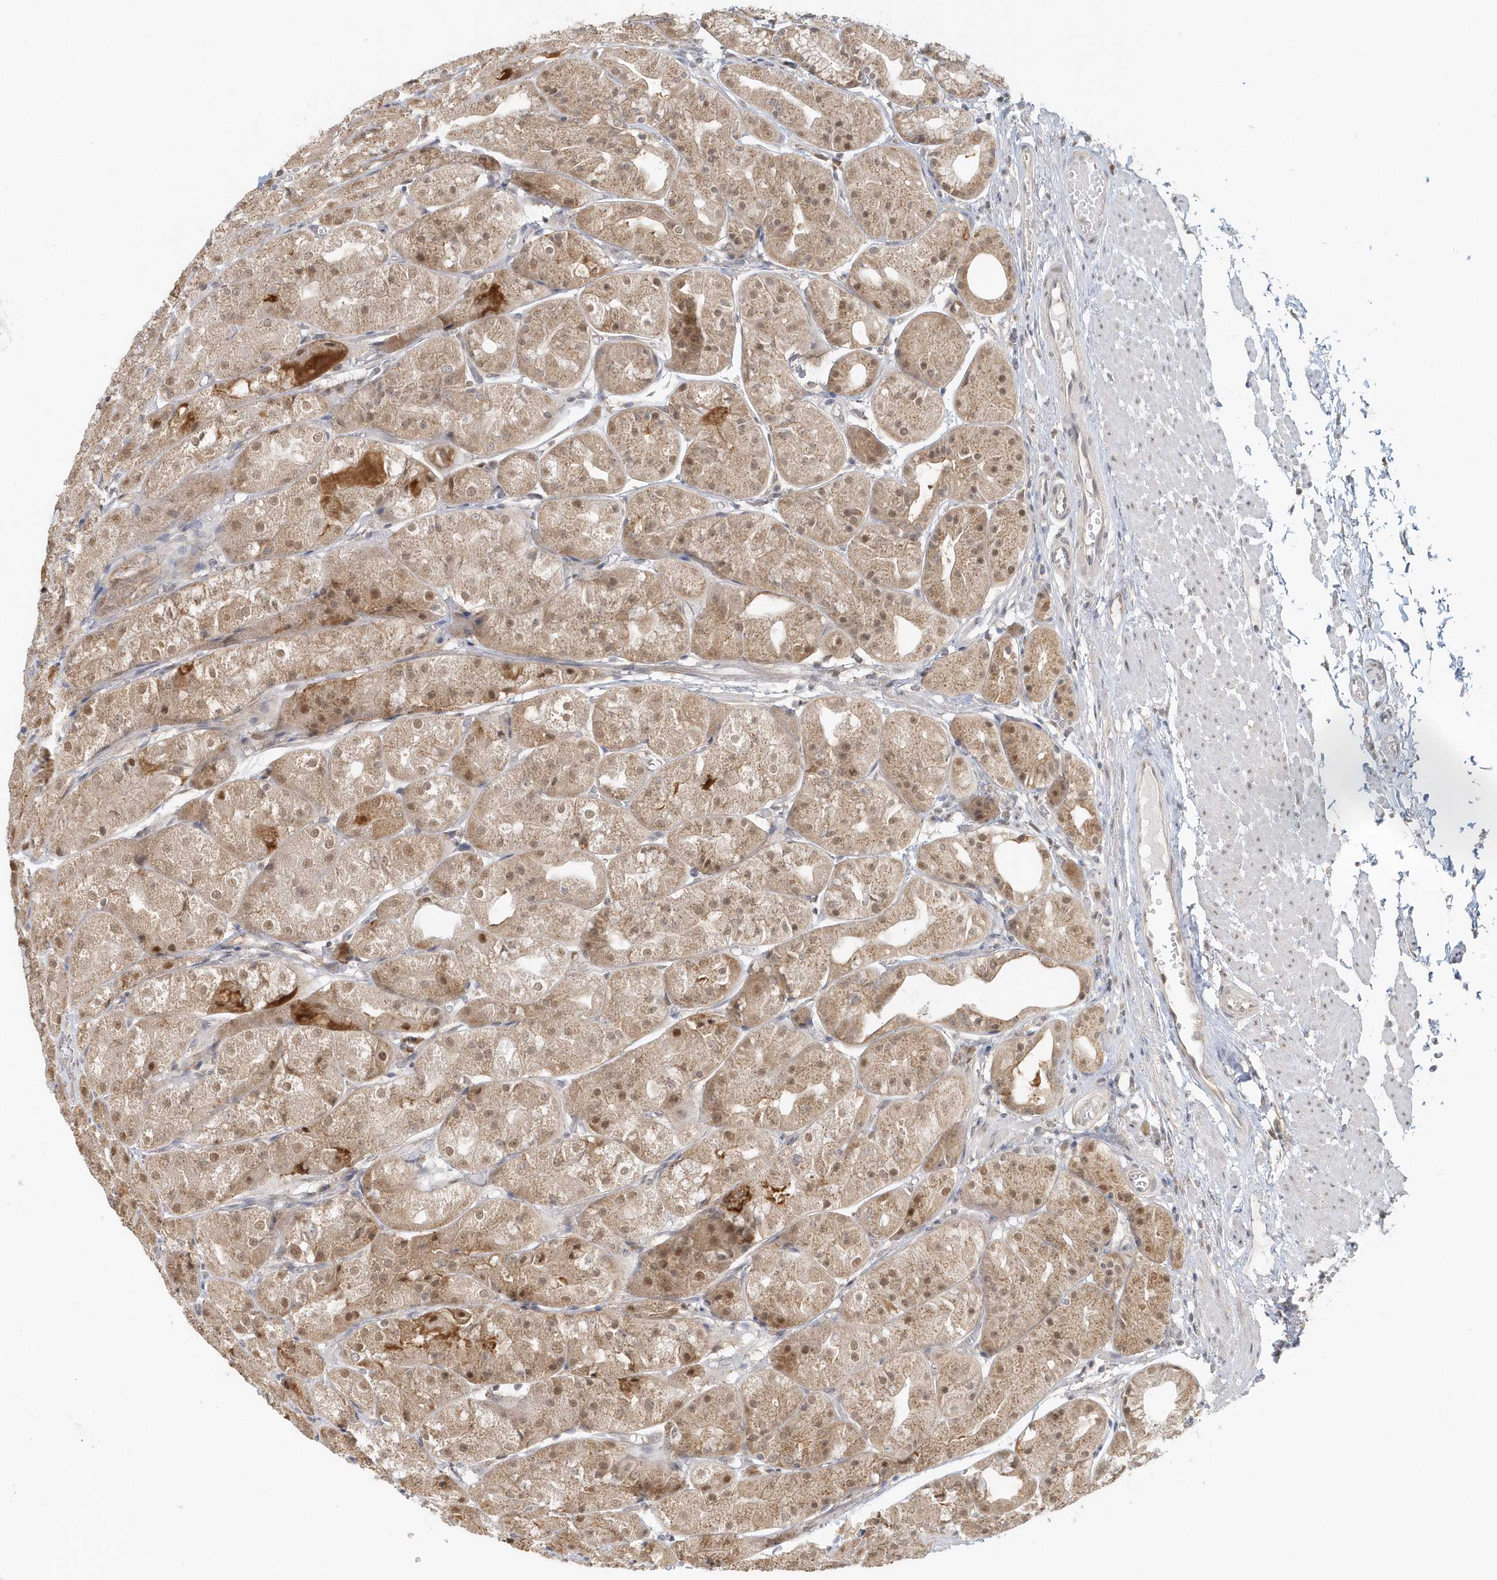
{"staining": {"intensity": "moderate", "quantity": ">75%", "location": "nuclear"}, "tissue": "stomach", "cell_type": "Glandular cells", "image_type": "normal", "snomed": [{"axis": "morphology", "description": "Normal tissue, NOS"}, {"axis": "topography", "description": "Stomach, upper"}], "caption": "Immunohistochemistry (IHC) photomicrograph of unremarkable stomach: stomach stained using immunohistochemistry shows medium levels of moderate protein expression localized specifically in the nuclear of glandular cells, appearing as a nuclear brown color.", "gene": "PSMD6", "patient": {"sex": "male", "age": 72}}